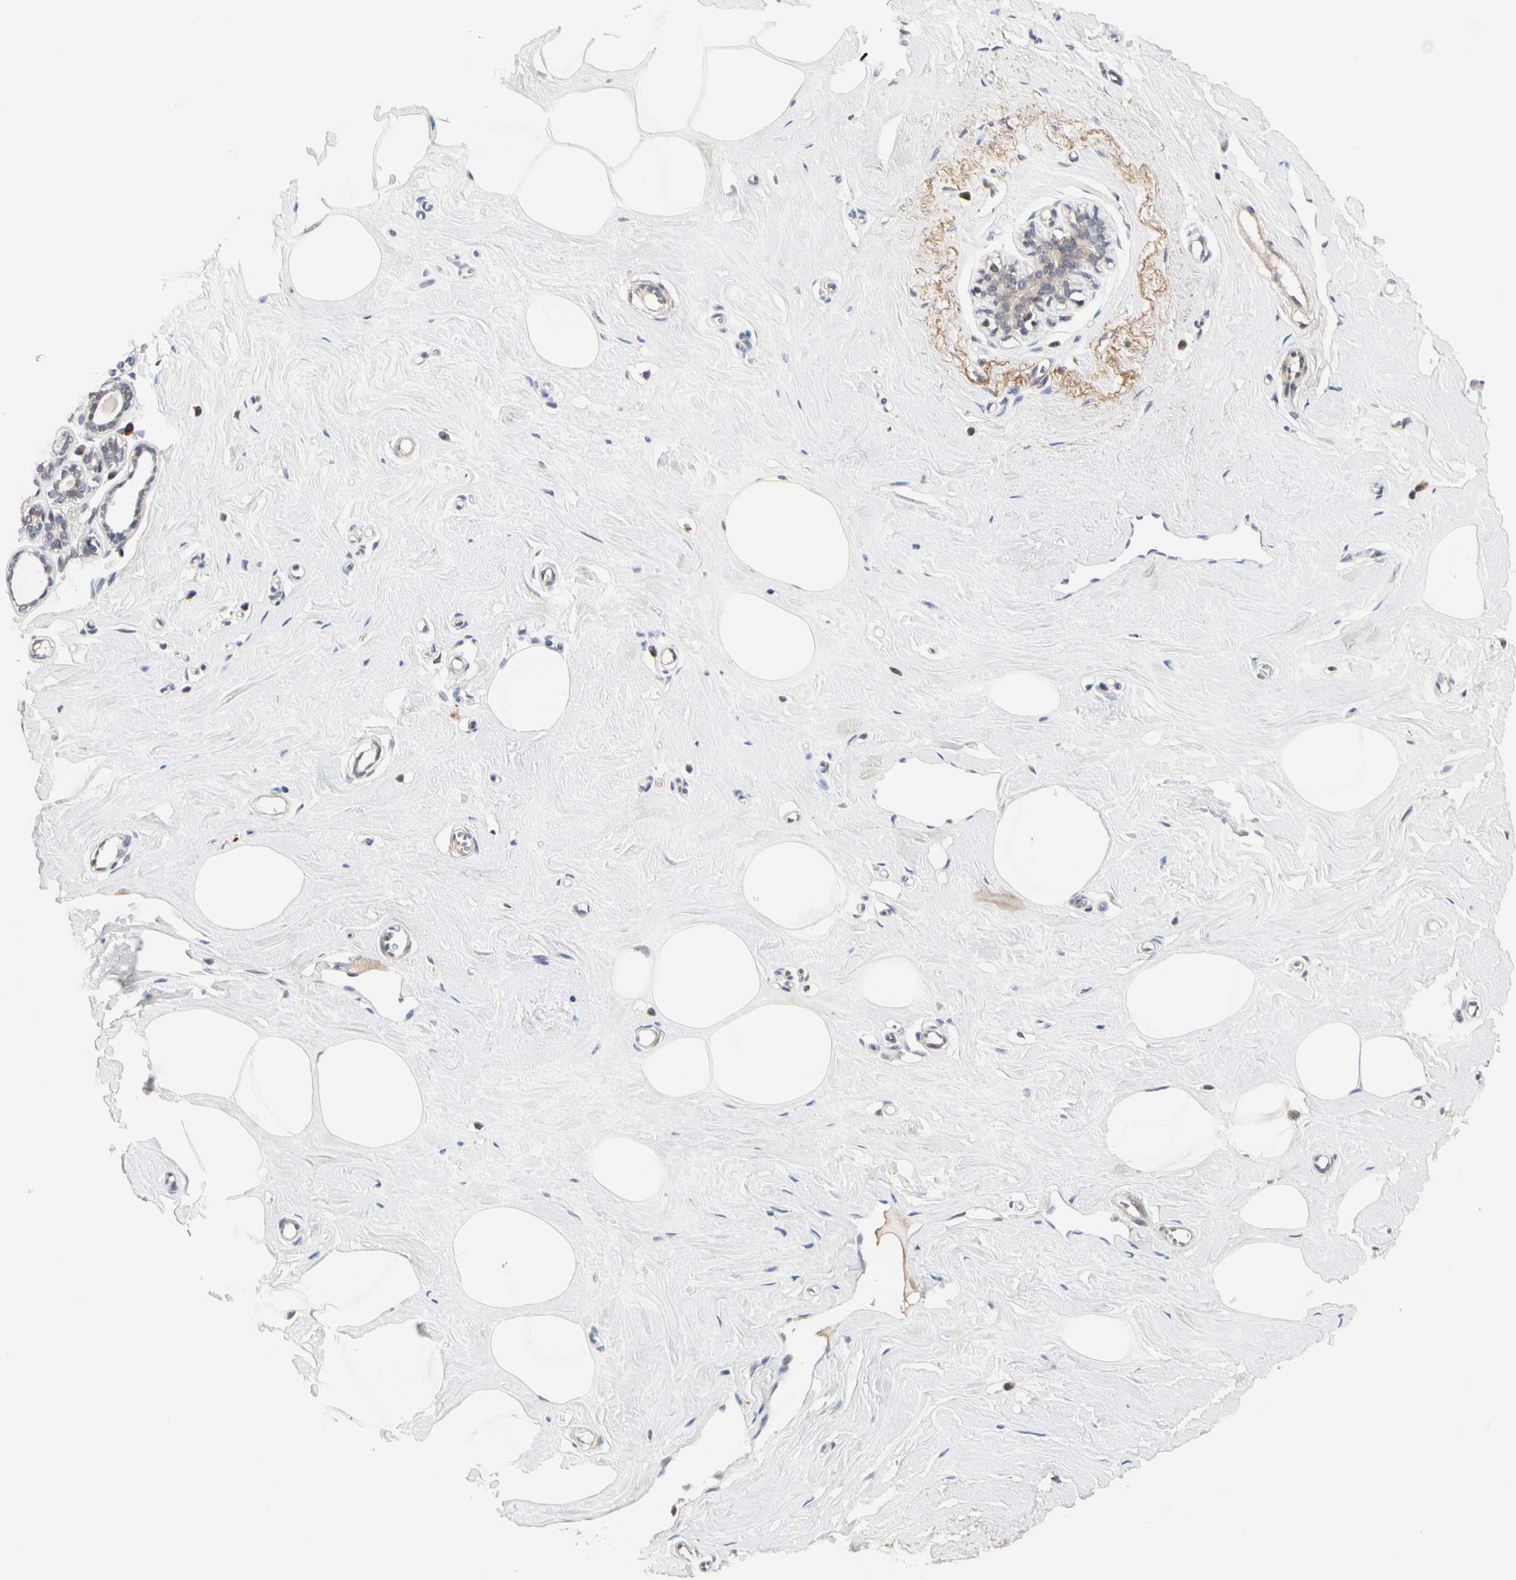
{"staining": {"intensity": "negative", "quantity": "none", "location": "none"}, "tissue": "breast", "cell_type": "Adipocytes", "image_type": "normal", "snomed": [{"axis": "morphology", "description": "Normal tissue, NOS"}, {"axis": "topography", "description": "Breast"}], "caption": "Histopathology image shows no significant protein staining in adipocytes of benign breast.", "gene": "TSKU", "patient": {"sex": "female", "age": 45}}